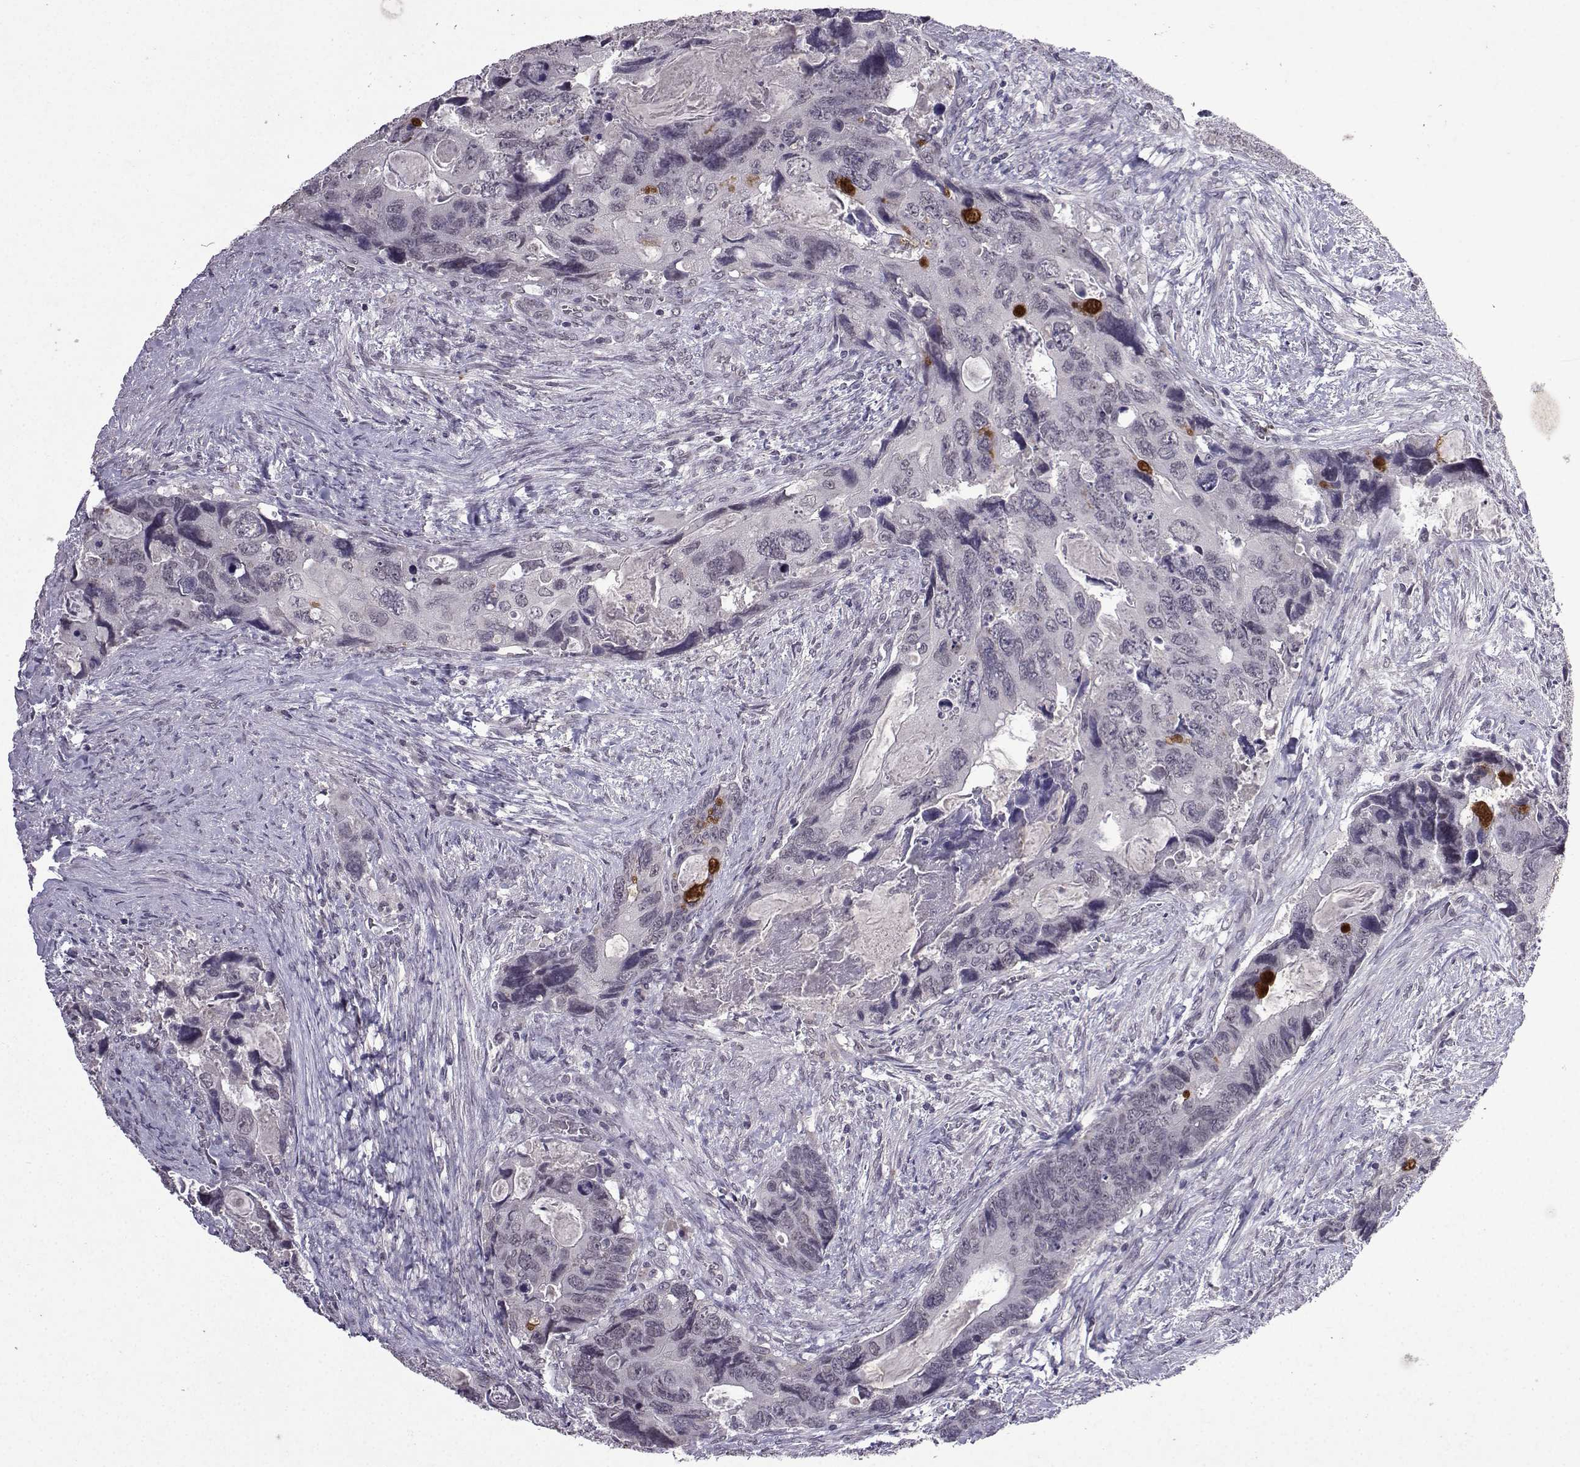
{"staining": {"intensity": "negative", "quantity": "none", "location": "none"}, "tissue": "colorectal cancer", "cell_type": "Tumor cells", "image_type": "cancer", "snomed": [{"axis": "morphology", "description": "Adenocarcinoma, NOS"}, {"axis": "topography", "description": "Rectum"}], "caption": "Protein analysis of colorectal cancer (adenocarcinoma) reveals no significant expression in tumor cells.", "gene": "CCL28", "patient": {"sex": "male", "age": 62}}